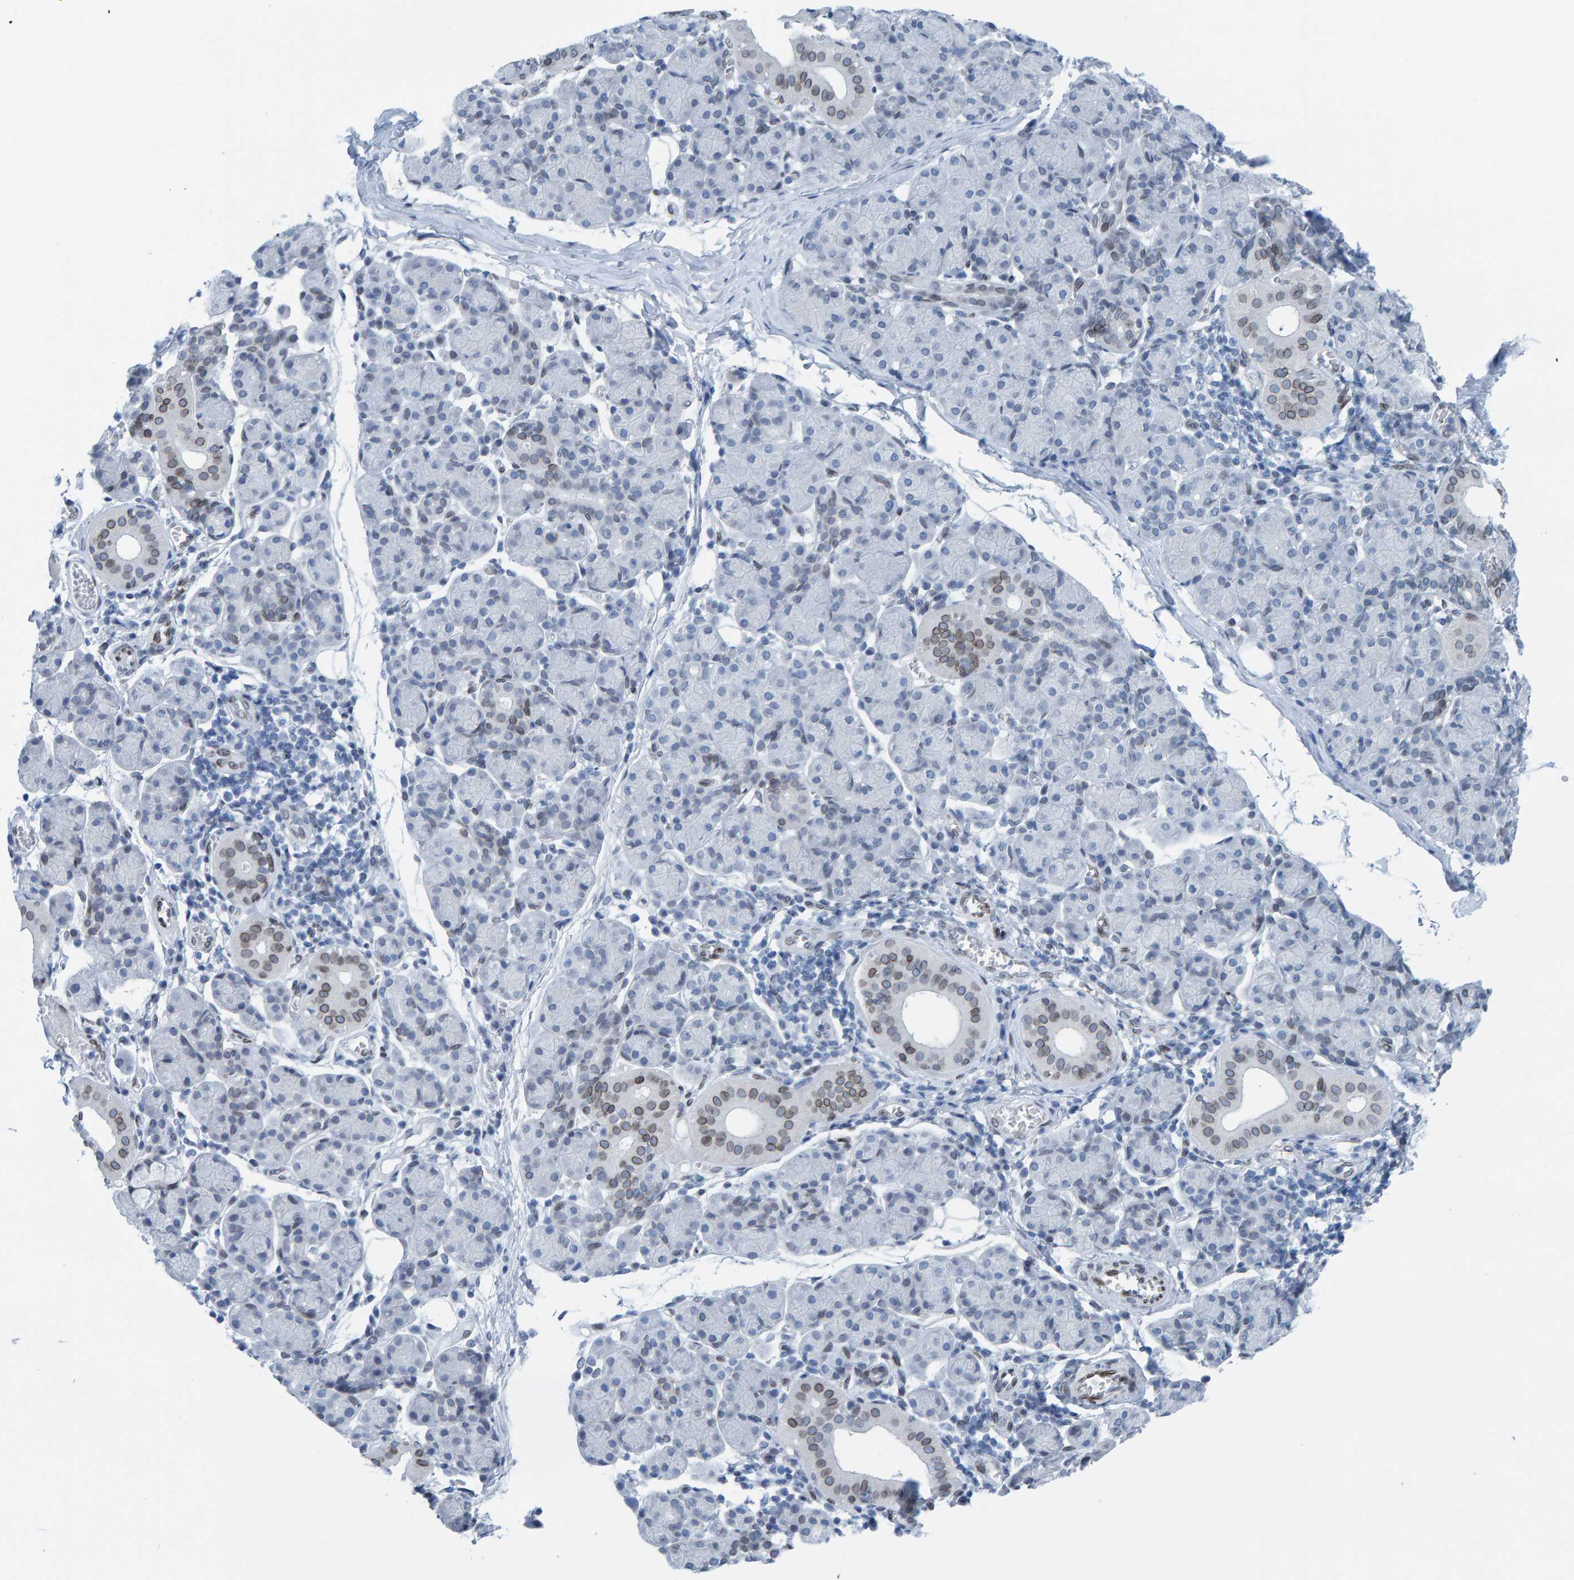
{"staining": {"intensity": "moderate", "quantity": "<25%", "location": "cytoplasmic/membranous,nuclear"}, "tissue": "salivary gland", "cell_type": "Glandular cells", "image_type": "normal", "snomed": [{"axis": "morphology", "description": "Normal tissue, NOS"}, {"axis": "morphology", "description": "Inflammation, NOS"}, {"axis": "topography", "description": "Lymph node"}, {"axis": "topography", "description": "Salivary gland"}], "caption": "Immunohistochemistry (IHC) image of benign salivary gland stained for a protein (brown), which demonstrates low levels of moderate cytoplasmic/membranous,nuclear staining in approximately <25% of glandular cells.", "gene": "LMNB2", "patient": {"sex": "male", "age": 3}}